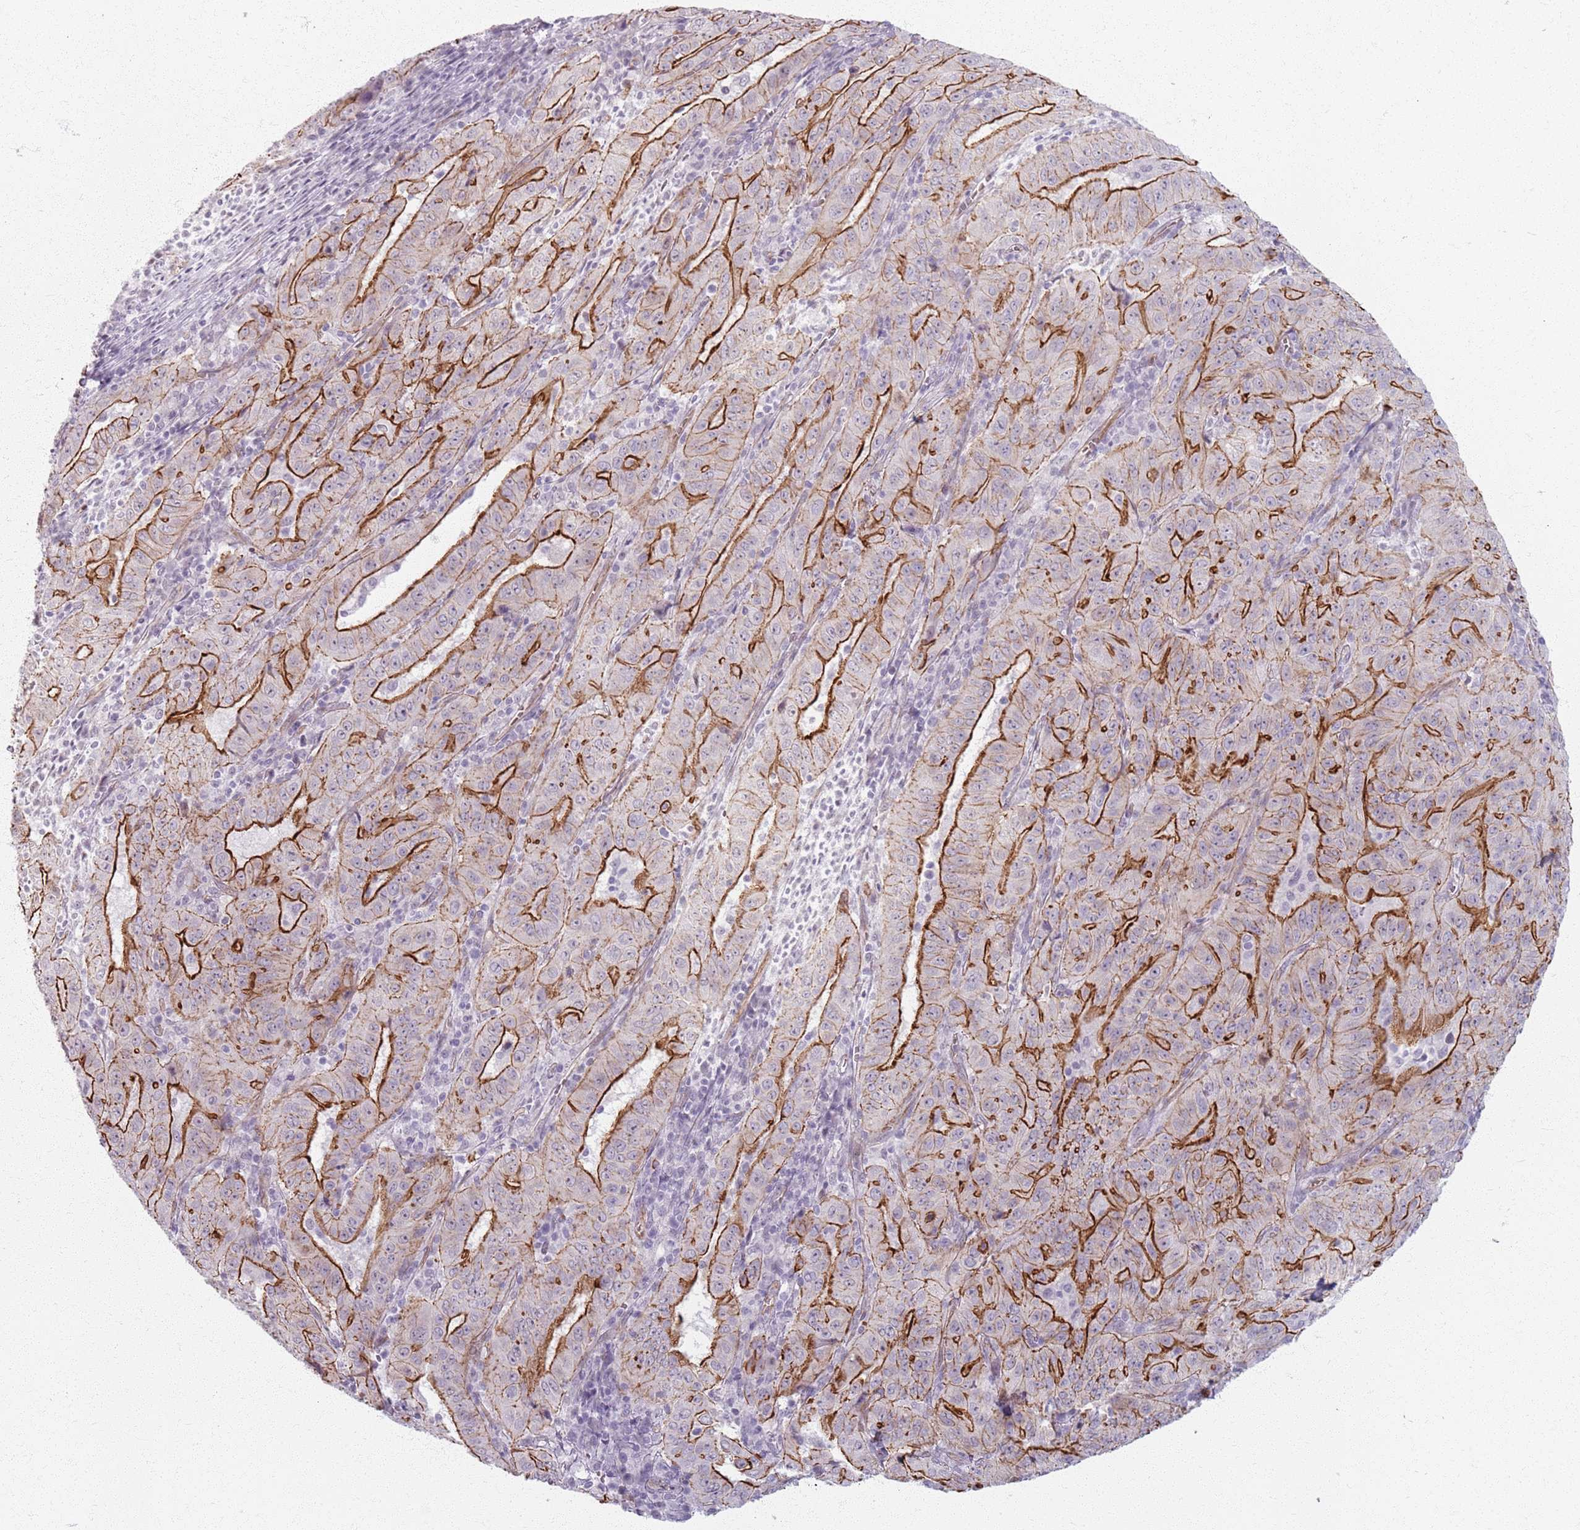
{"staining": {"intensity": "strong", "quantity": "25%-75%", "location": "cytoplasmic/membranous"}, "tissue": "pancreatic cancer", "cell_type": "Tumor cells", "image_type": "cancer", "snomed": [{"axis": "morphology", "description": "Adenocarcinoma, NOS"}, {"axis": "topography", "description": "Pancreas"}], "caption": "Pancreatic cancer (adenocarcinoma) tissue reveals strong cytoplasmic/membranous expression in about 25%-75% of tumor cells", "gene": "KCNA5", "patient": {"sex": "male", "age": 63}}